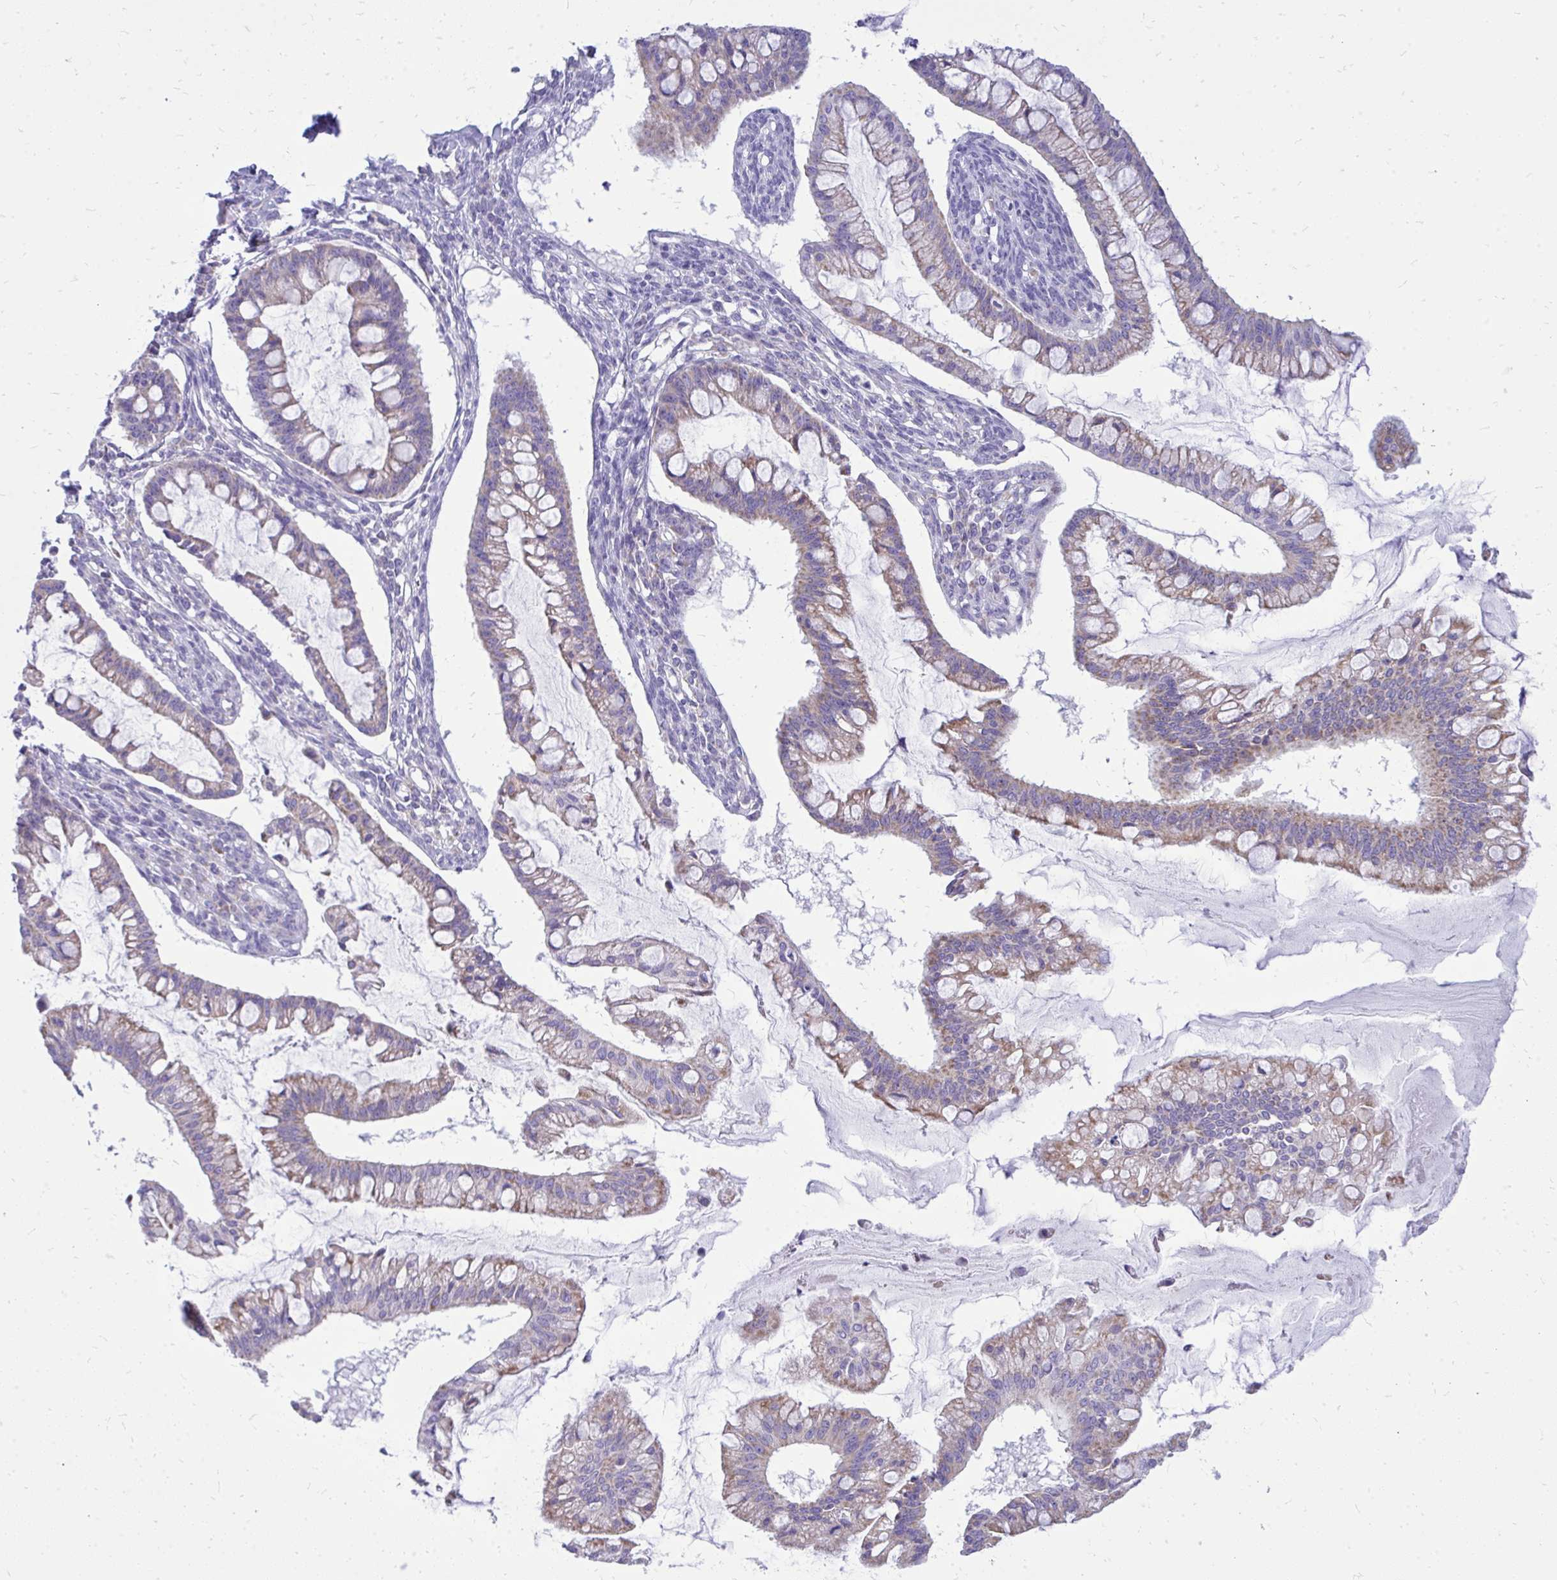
{"staining": {"intensity": "moderate", "quantity": "25%-75%", "location": "cytoplasmic/membranous"}, "tissue": "ovarian cancer", "cell_type": "Tumor cells", "image_type": "cancer", "snomed": [{"axis": "morphology", "description": "Cystadenocarcinoma, mucinous, NOS"}, {"axis": "topography", "description": "Ovary"}], "caption": "Immunohistochemical staining of ovarian cancer displays medium levels of moderate cytoplasmic/membranous staining in about 25%-75% of tumor cells.", "gene": "SPTBN2", "patient": {"sex": "female", "age": 73}}